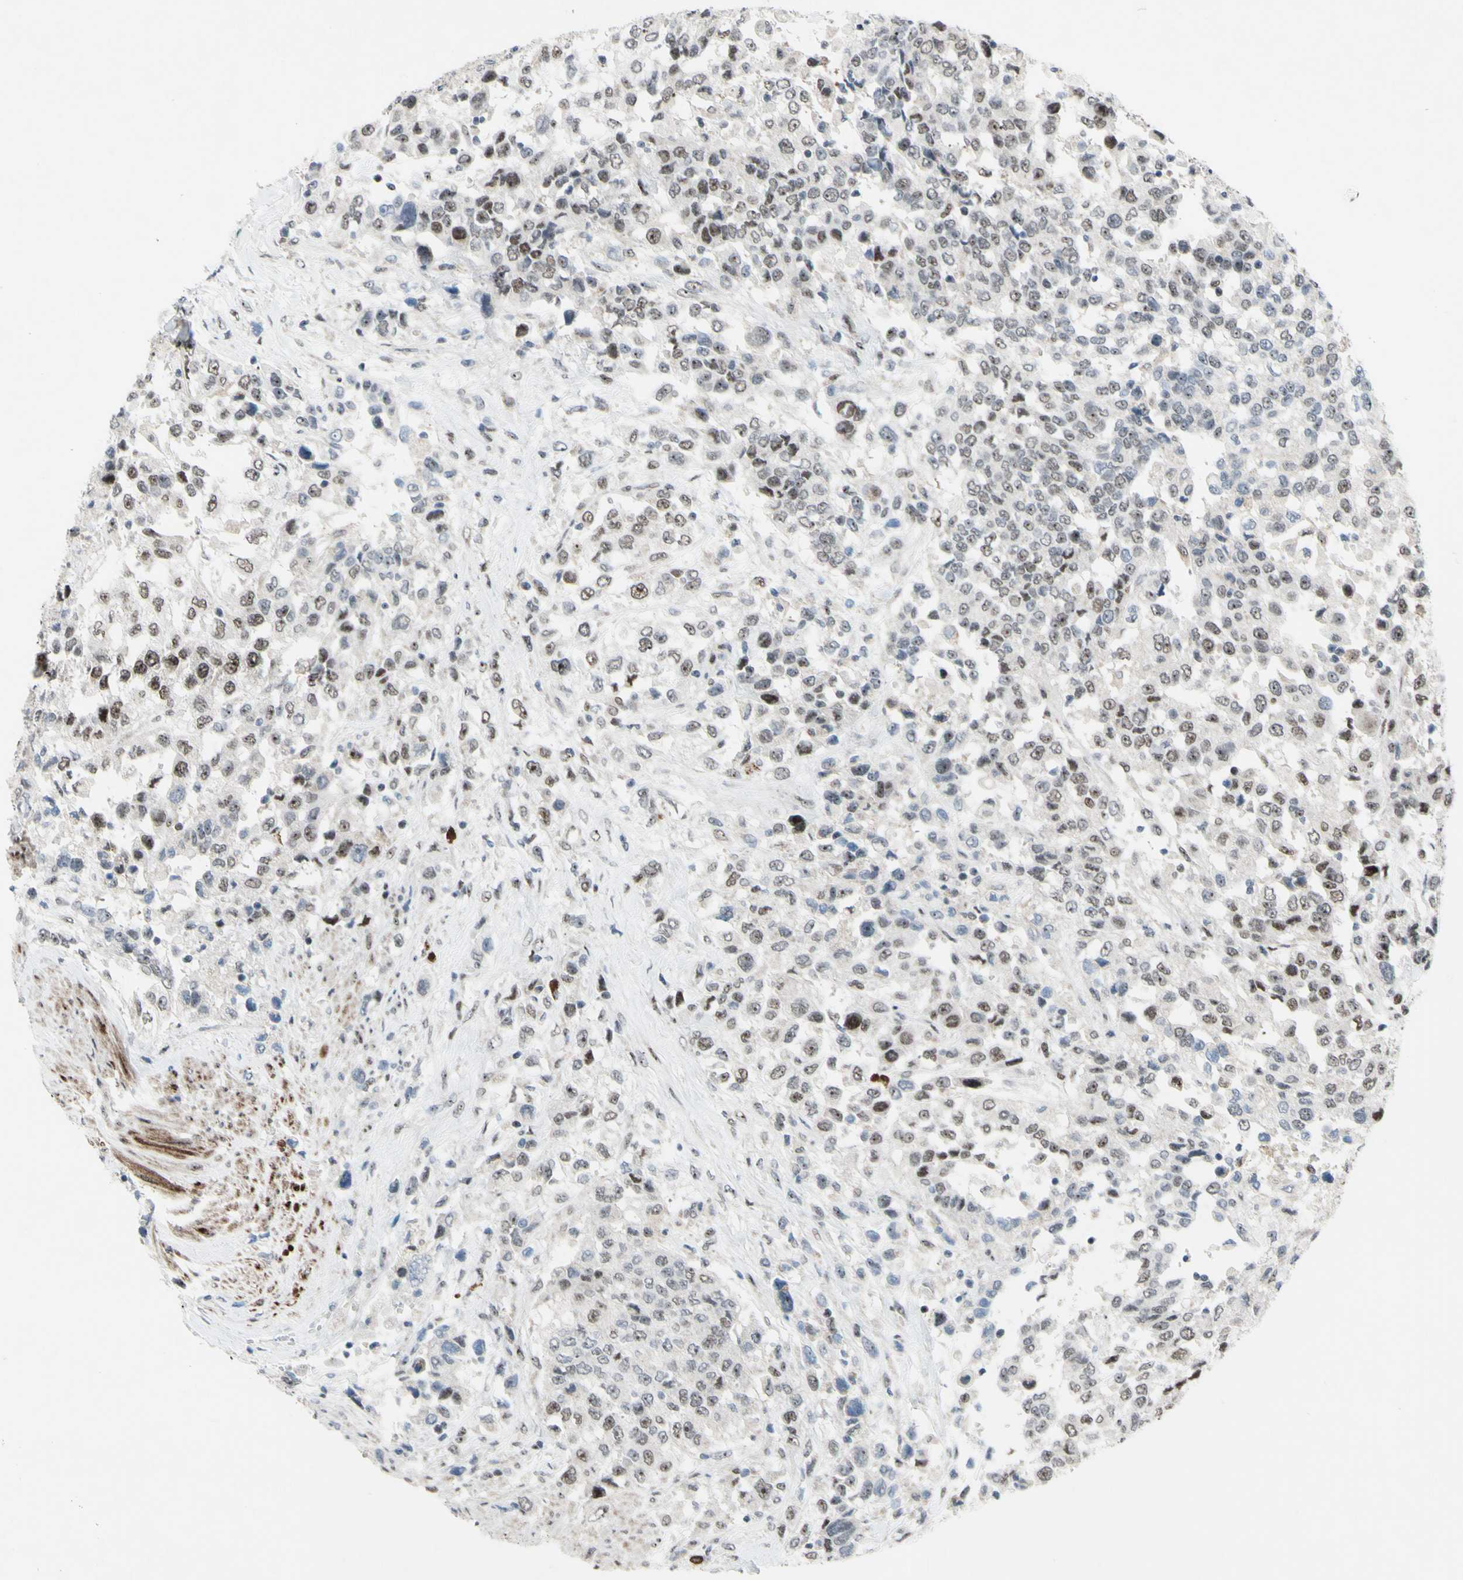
{"staining": {"intensity": "weak", "quantity": "25%-75%", "location": "nuclear"}, "tissue": "urothelial cancer", "cell_type": "Tumor cells", "image_type": "cancer", "snomed": [{"axis": "morphology", "description": "Urothelial carcinoma, High grade"}, {"axis": "topography", "description": "Urinary bladder"}], "caption": "Tumor cells reveal weak nuclear positivity in about 25%-75% of cells in urothelial cancer.", "gene": "POLR1A", "patient": {"sex": "female", "age": 80}}